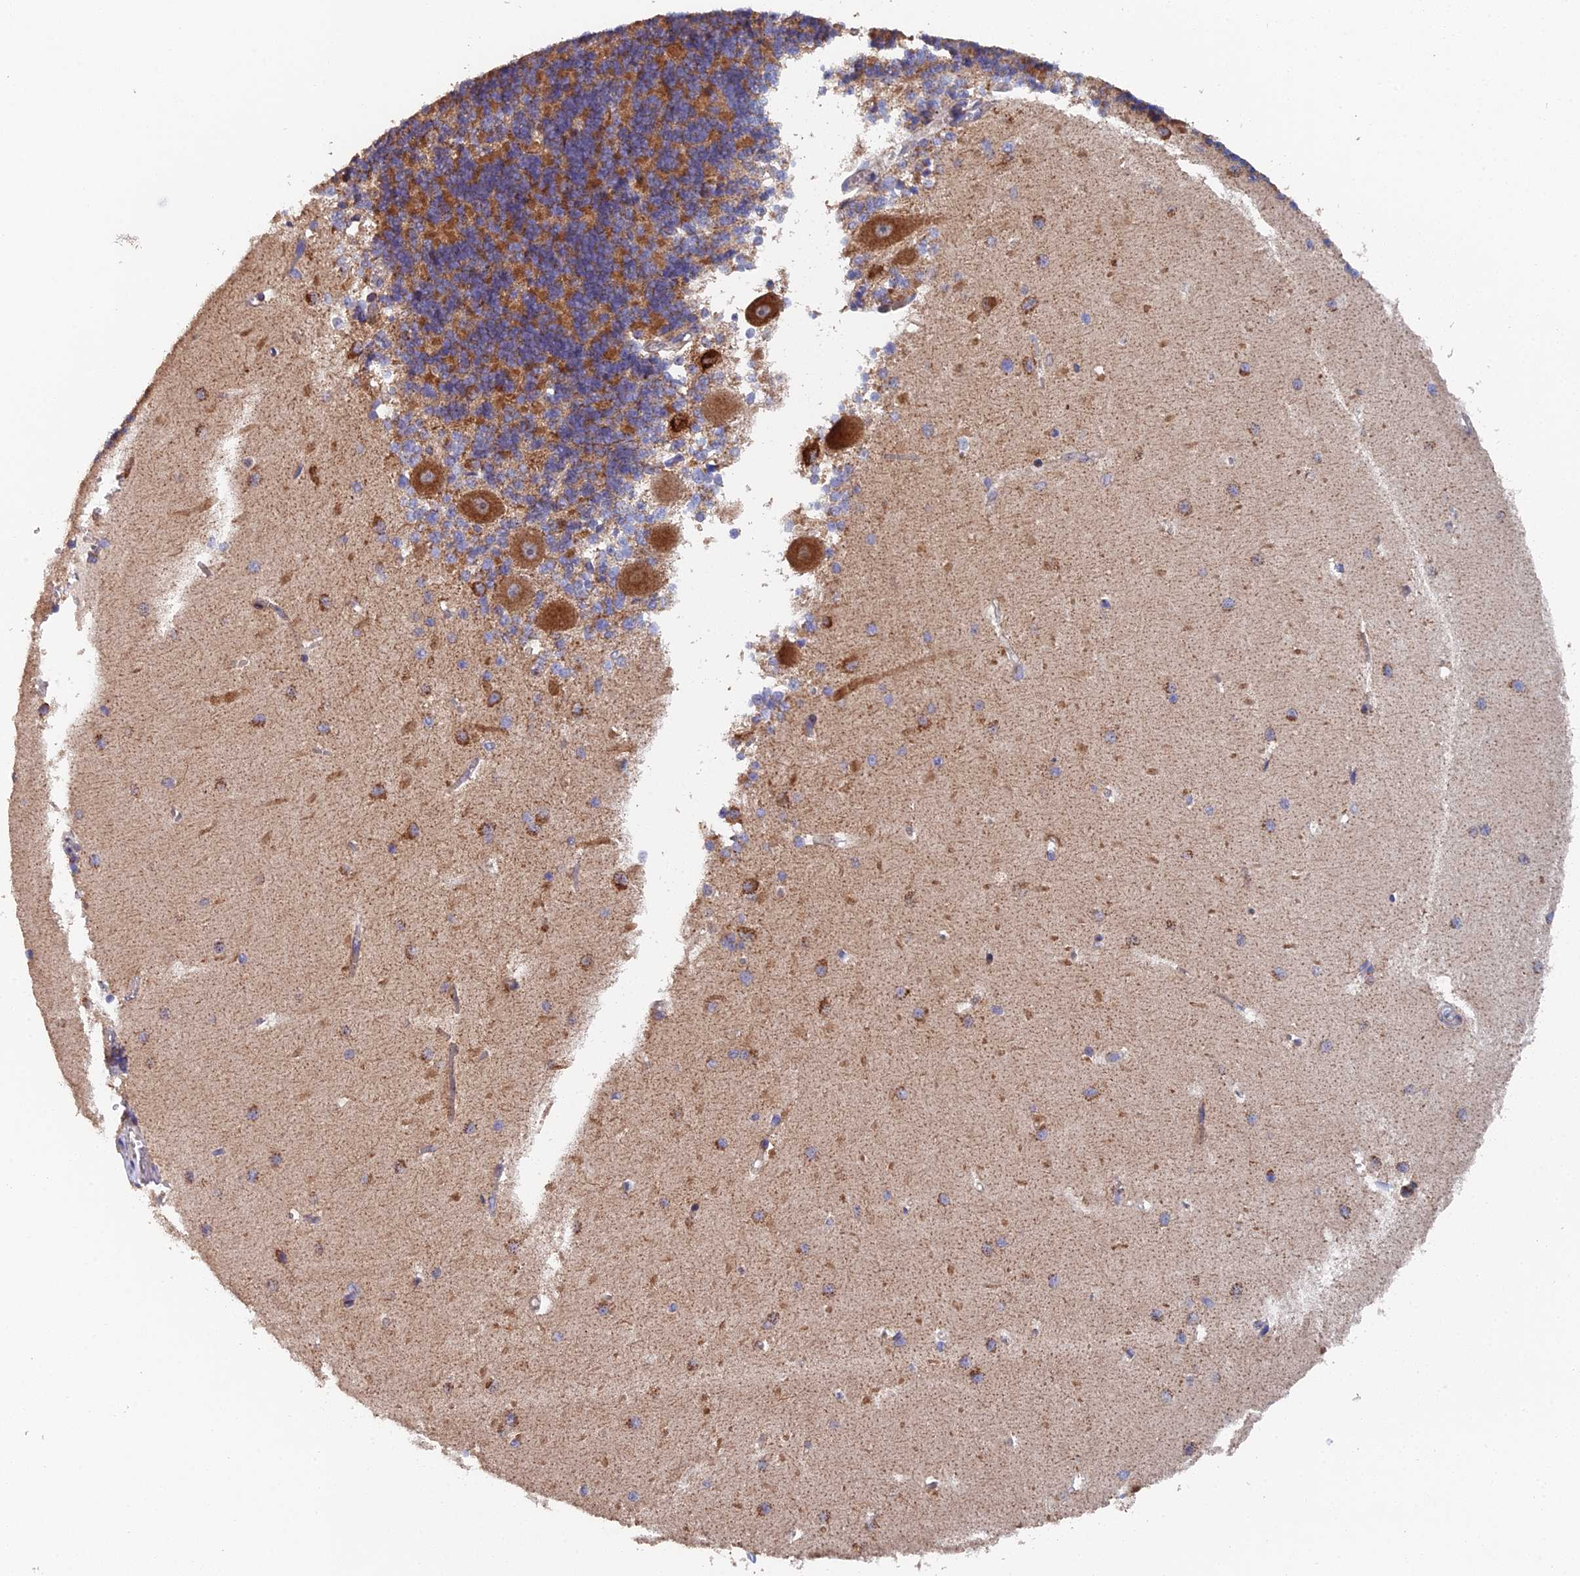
{"staining": {"intensity": "moderate", "quantity": "25%-75%", "location": "cytoplasmic/membranous"}, "tissue": "cerebellum", "cell_type": "Cells in granular layer", "image_type": "normal", "snomed": [{"axis": "morphology", "description": "Normal tissue, NOS"}, {"axis": "topography", "description": "Cerebellum"}], "caption": "Brown immunohistochemical staining in unremarkable cerebellum demonstrates moderate cytoplasmic/membranous positivity in approximately 25%-75% of cells in granular layer.", "gene": "ECSIT", "patient": {"sex": "male", "age": 37}}